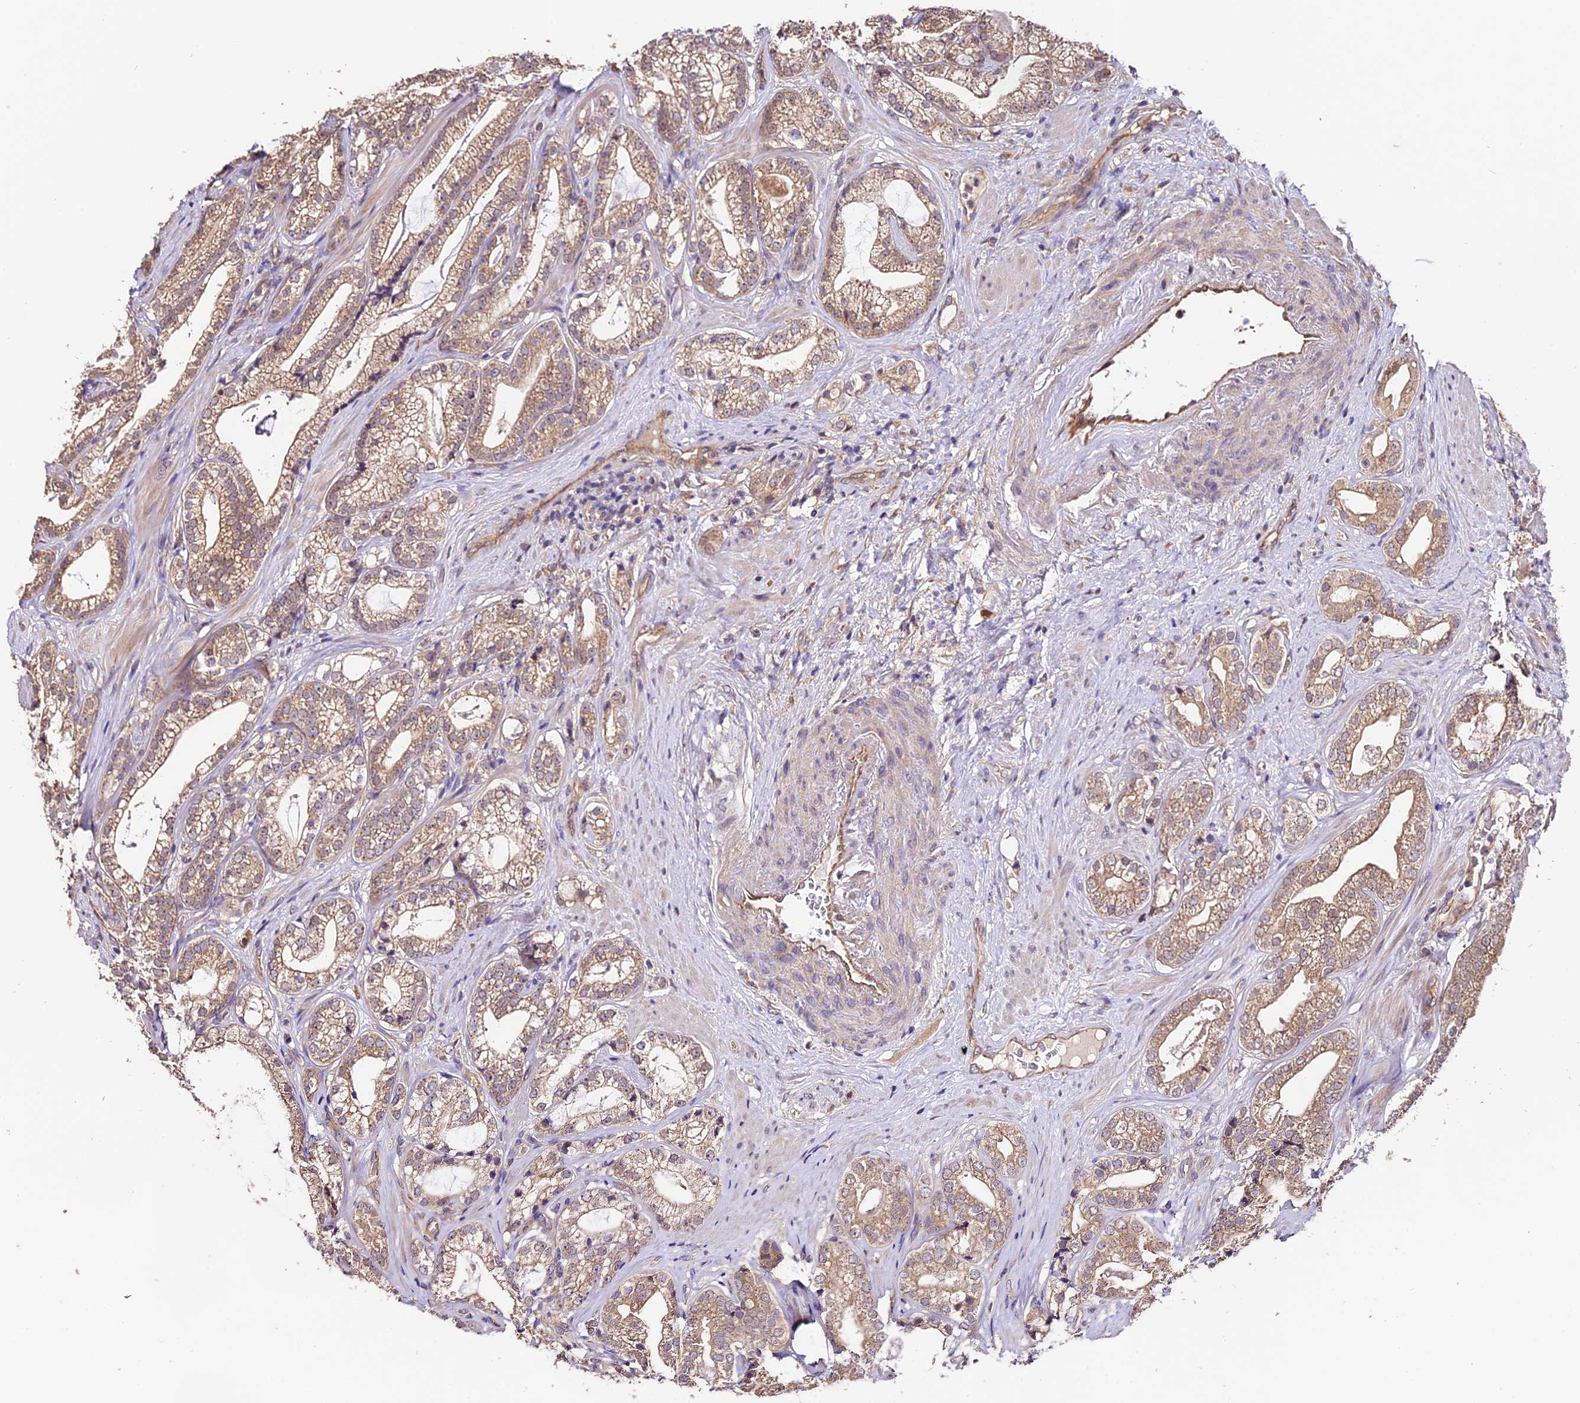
{"staining": {"intensity": "moderate", "quantity": "25%-75%", "location": "cytoplasmic/membranous"}, "tissue": "prostate cancer", "cell_type": "Tumor cells", "image_type": "cancer", "snomed": [{"axis": "morphology", "description": "Adenocarcinoma, High grade"}, {"axis": "topography", "description": "Prostate"}], "caption": "Immunohistochemistry (IHC) micrograph of neoplastic tissue: prostate cancer (high-grade adenocarcinoma) stained using IHC shows medium levels of moderate protein expression localized specifically in the cytoplasmic/membranous of tumor cells, appearing as a cytoplasmic/membranous brown color.", "gene": "CES3", "patient": {"sex": "male", "age": 60}}